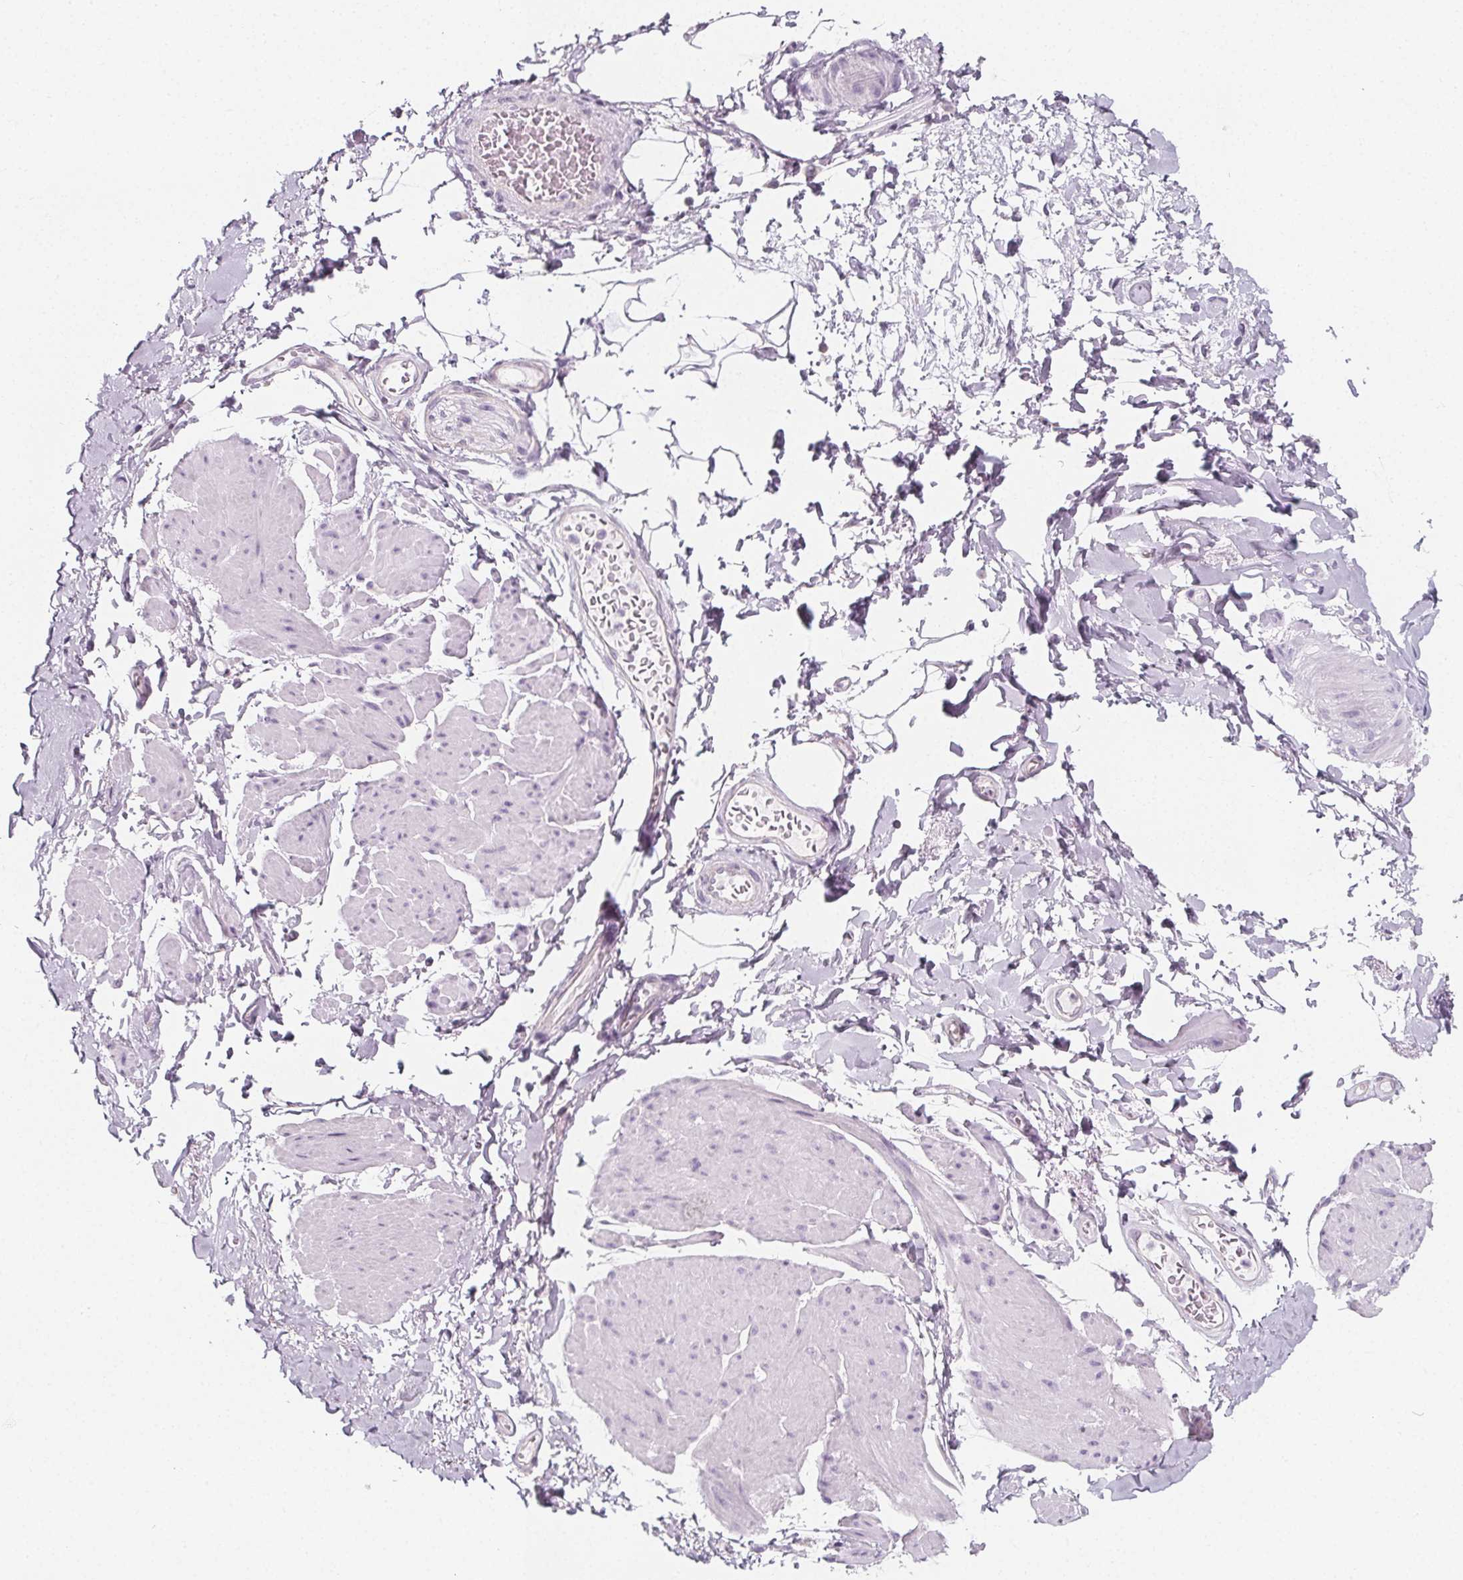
{"staining": {"intensity": "negative", "quantity": "none", "location": "none"}, "tissue": "adipose tissue", "cell_type": "Adipocytes", "image_type": "normal", "snomed": [{"axis": "morphology", "description": "Normal tissue, NOS"}, {"axis": "topography", "description": "Urinary bladder"}, {"axis": "topography", "description": "Peripheral nerve tissue"}], "caption": "A photomicrograph of human adipose tissue is negative for staining in adipocytes.", "gene": "IL17C", "patient": {"sex": "female", "age": 60}}